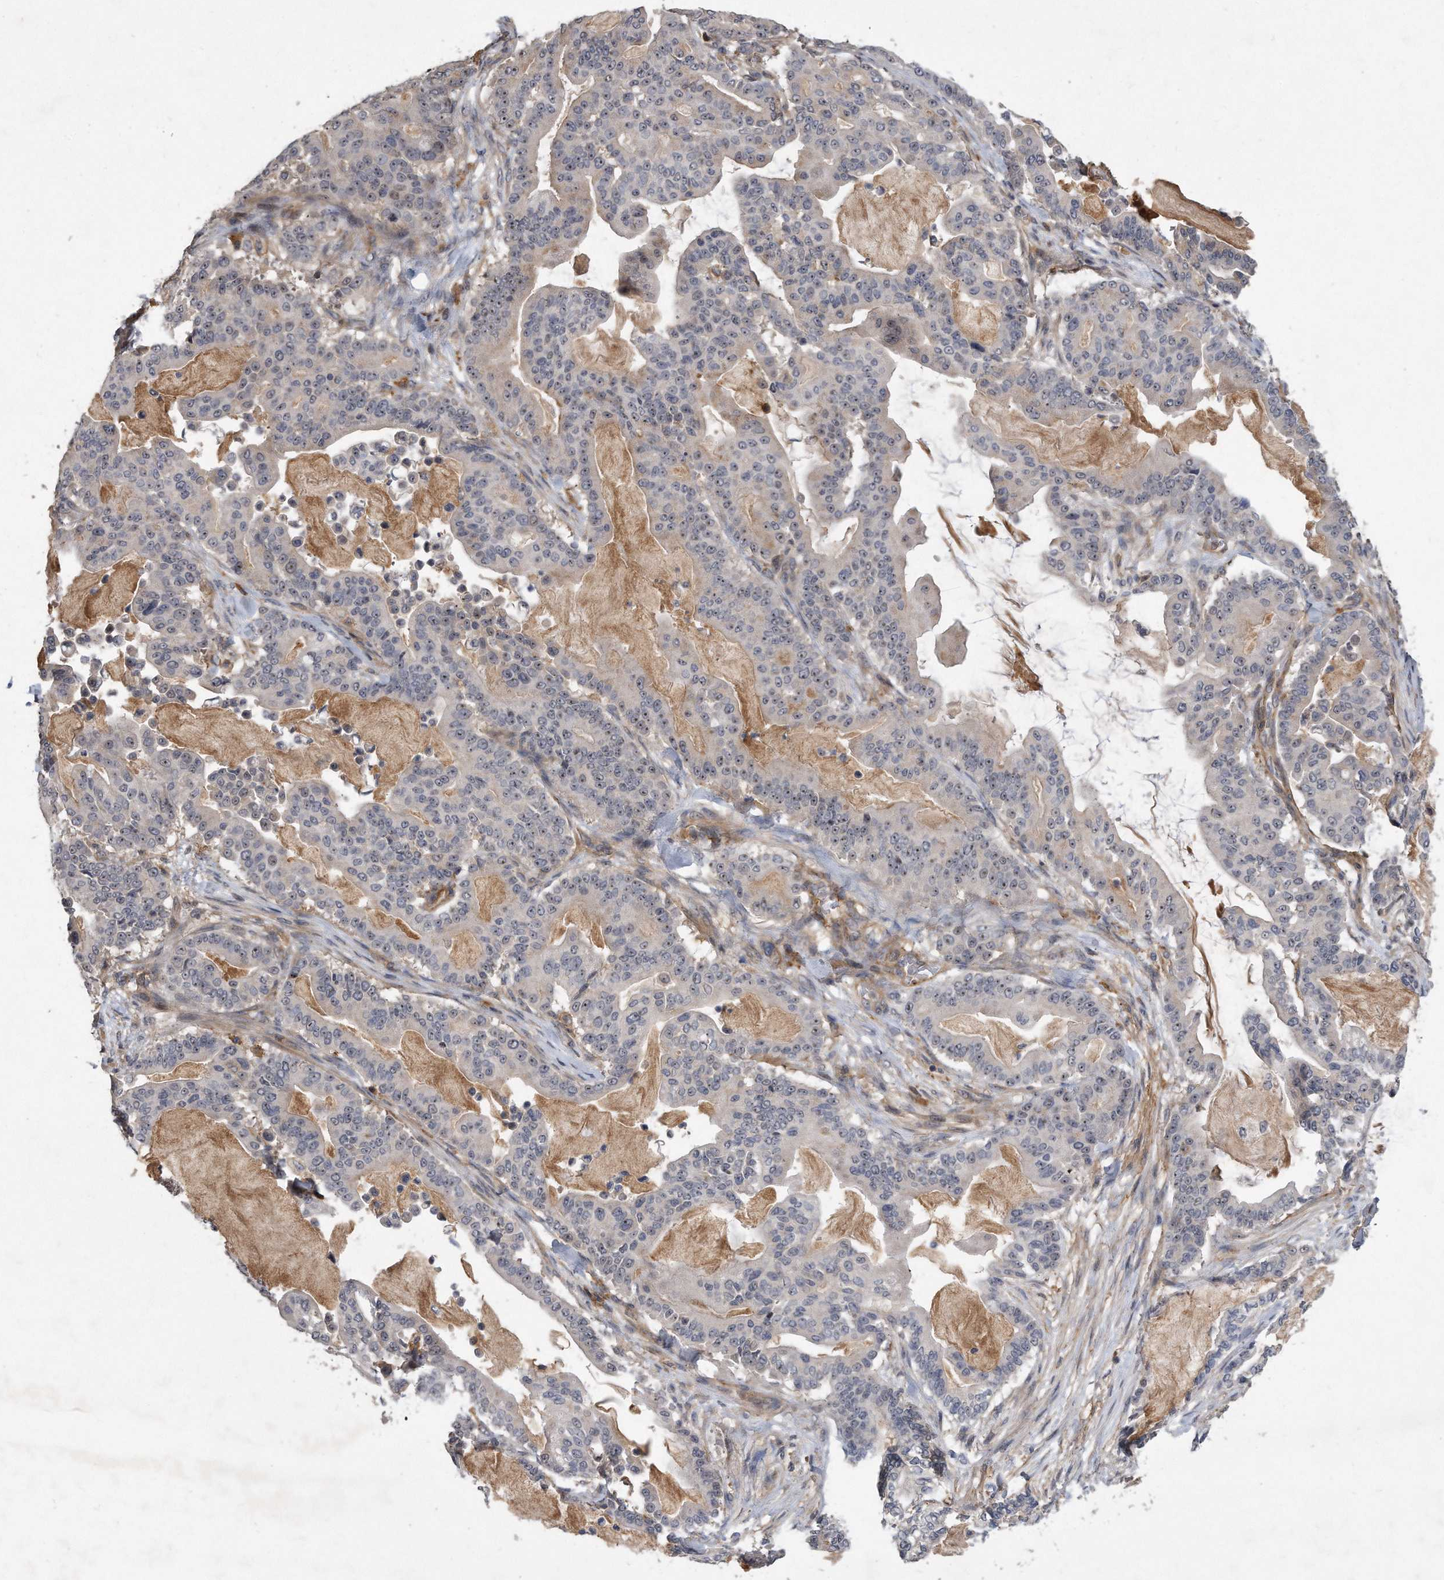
{"staining": {"intensity": "moderate", "quantity": "<25%", "location": "nuclear"}, "tissue": "pancreatic cancer", "cell_type": "Tumor cells", "image_type": "cancer", "snomed": [{"axis": "morphology", "description": "Adenocarcinoma, NOS"}, {"axis": "topography", "description": "Pancreas"}], "caption": "Immunohistochemistry (IHC) micrograph of human pancreatic cancer (adenocarcinoma) stained for a protein (brown), which exhibits low levels of moderate nuclear positivity in about <25% of tumor cells.", "gene": "PGBD2", "patient": {"sex": "male", "age": 63}}